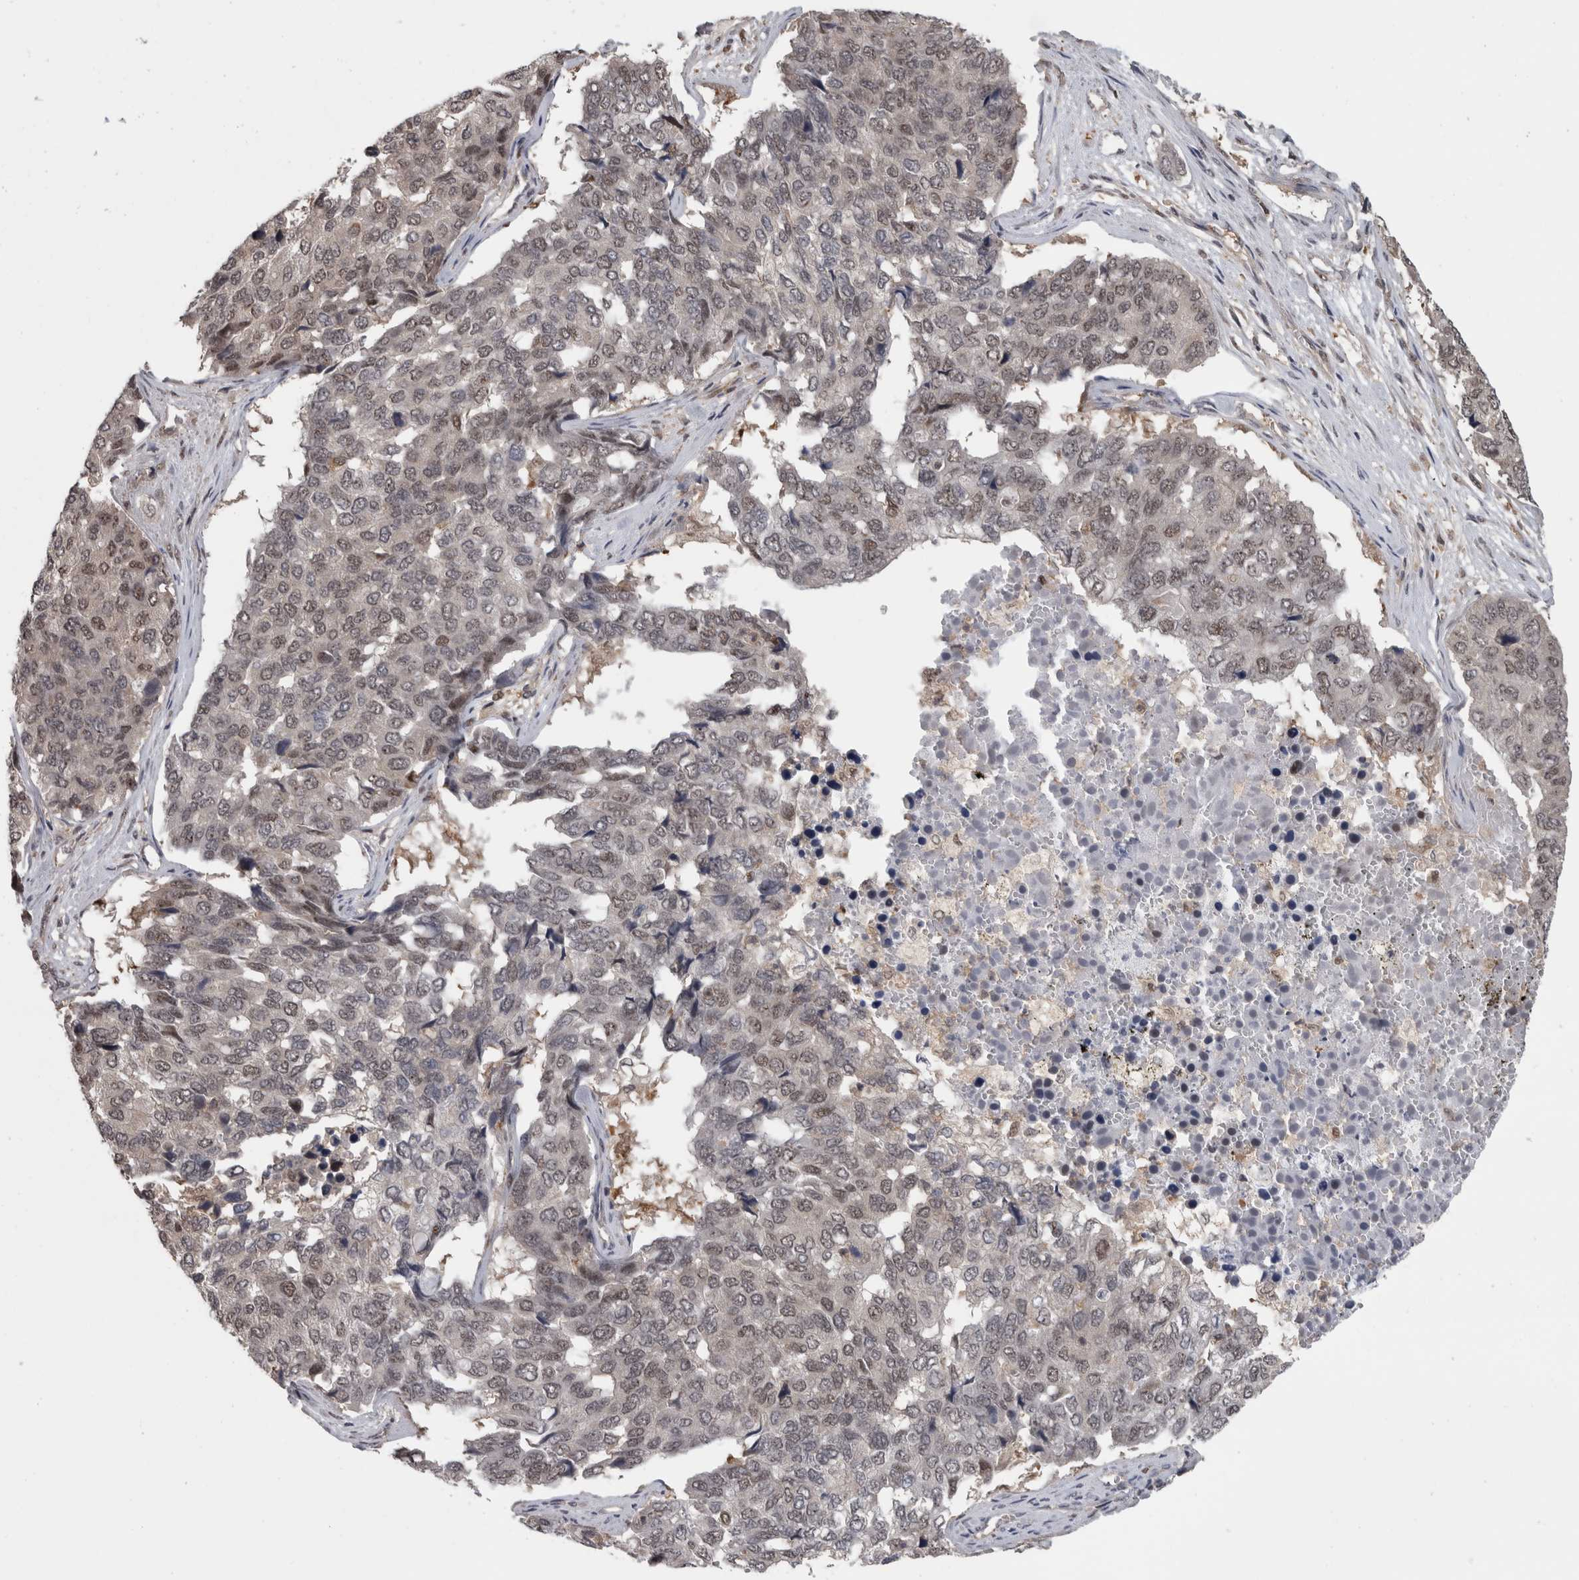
{"staining": {"intensity": "weak", "quantity": "<25%", "location": "nuclear"}, "tissue": "pancreatic cancer", "cell_type": "Tumor cells", "image_type": "cancer", "snomed": [{"axis": "morphology", "description": "Adenocarcinoma, NOS"}, {"axis": "topography", "description": "Pancreas"}], "caption": "IHC image of human pancreatic adenocarcinoma stained for a protein (brown), which demonstrates no expression in tumor cells.", "gene": "TDRD7", "patient": {"sex": "male", "age": 50}}